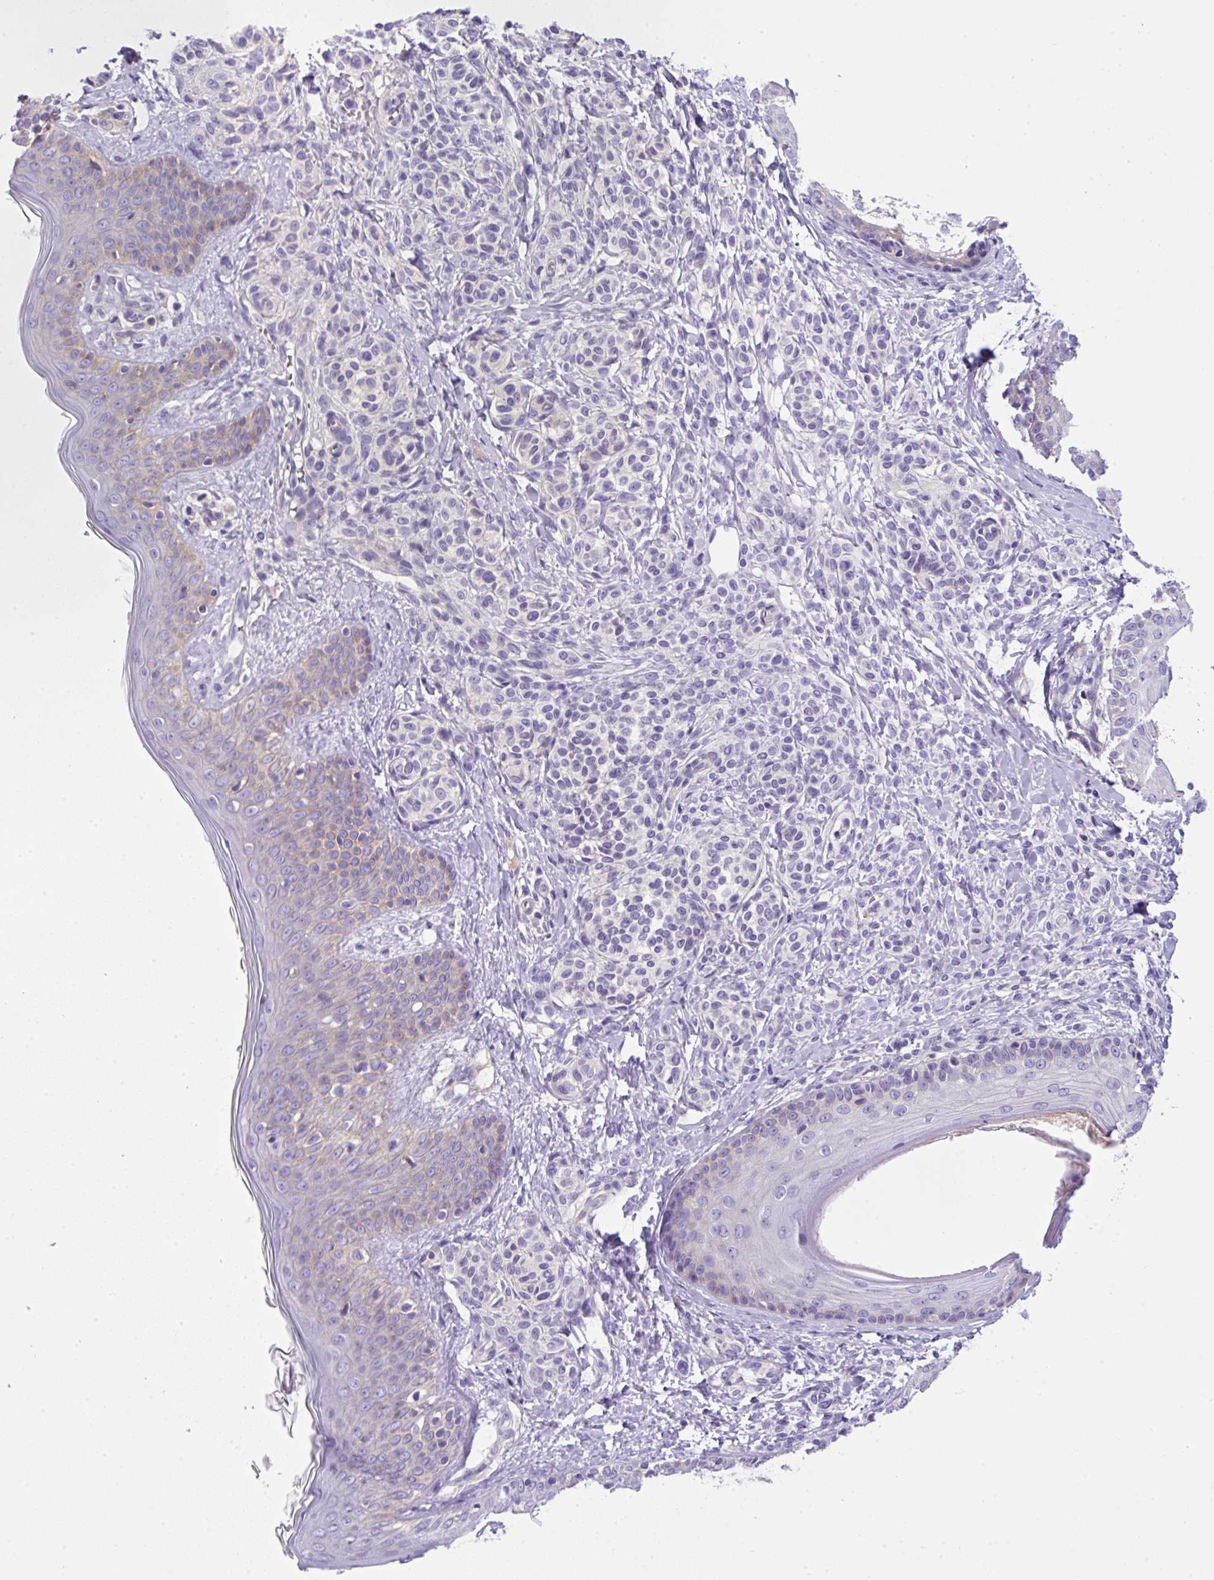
{"staining": {"intensity": "negative", "quantity": "none", "location": "none"}, "tissue": "skin", "cell_type": "Fibroblasts", "image_type": "normal", "snomed": [{"axis": "morphology", "description": "Normal tissue, NOS"}, {"axis": "topography", "description": "Skin"}], "caption": "High magnification brightfield microscopy of benign skin stained with DAB (brown) and counterstained with hematoxylin (blue): fibroblasts show no significant staining. (DAB (3,3'-diaminobenzidine) IHC with hematoxylin counter stain).", "gene": "NPTN", "patient": {"sex": "male", "age": 16}}